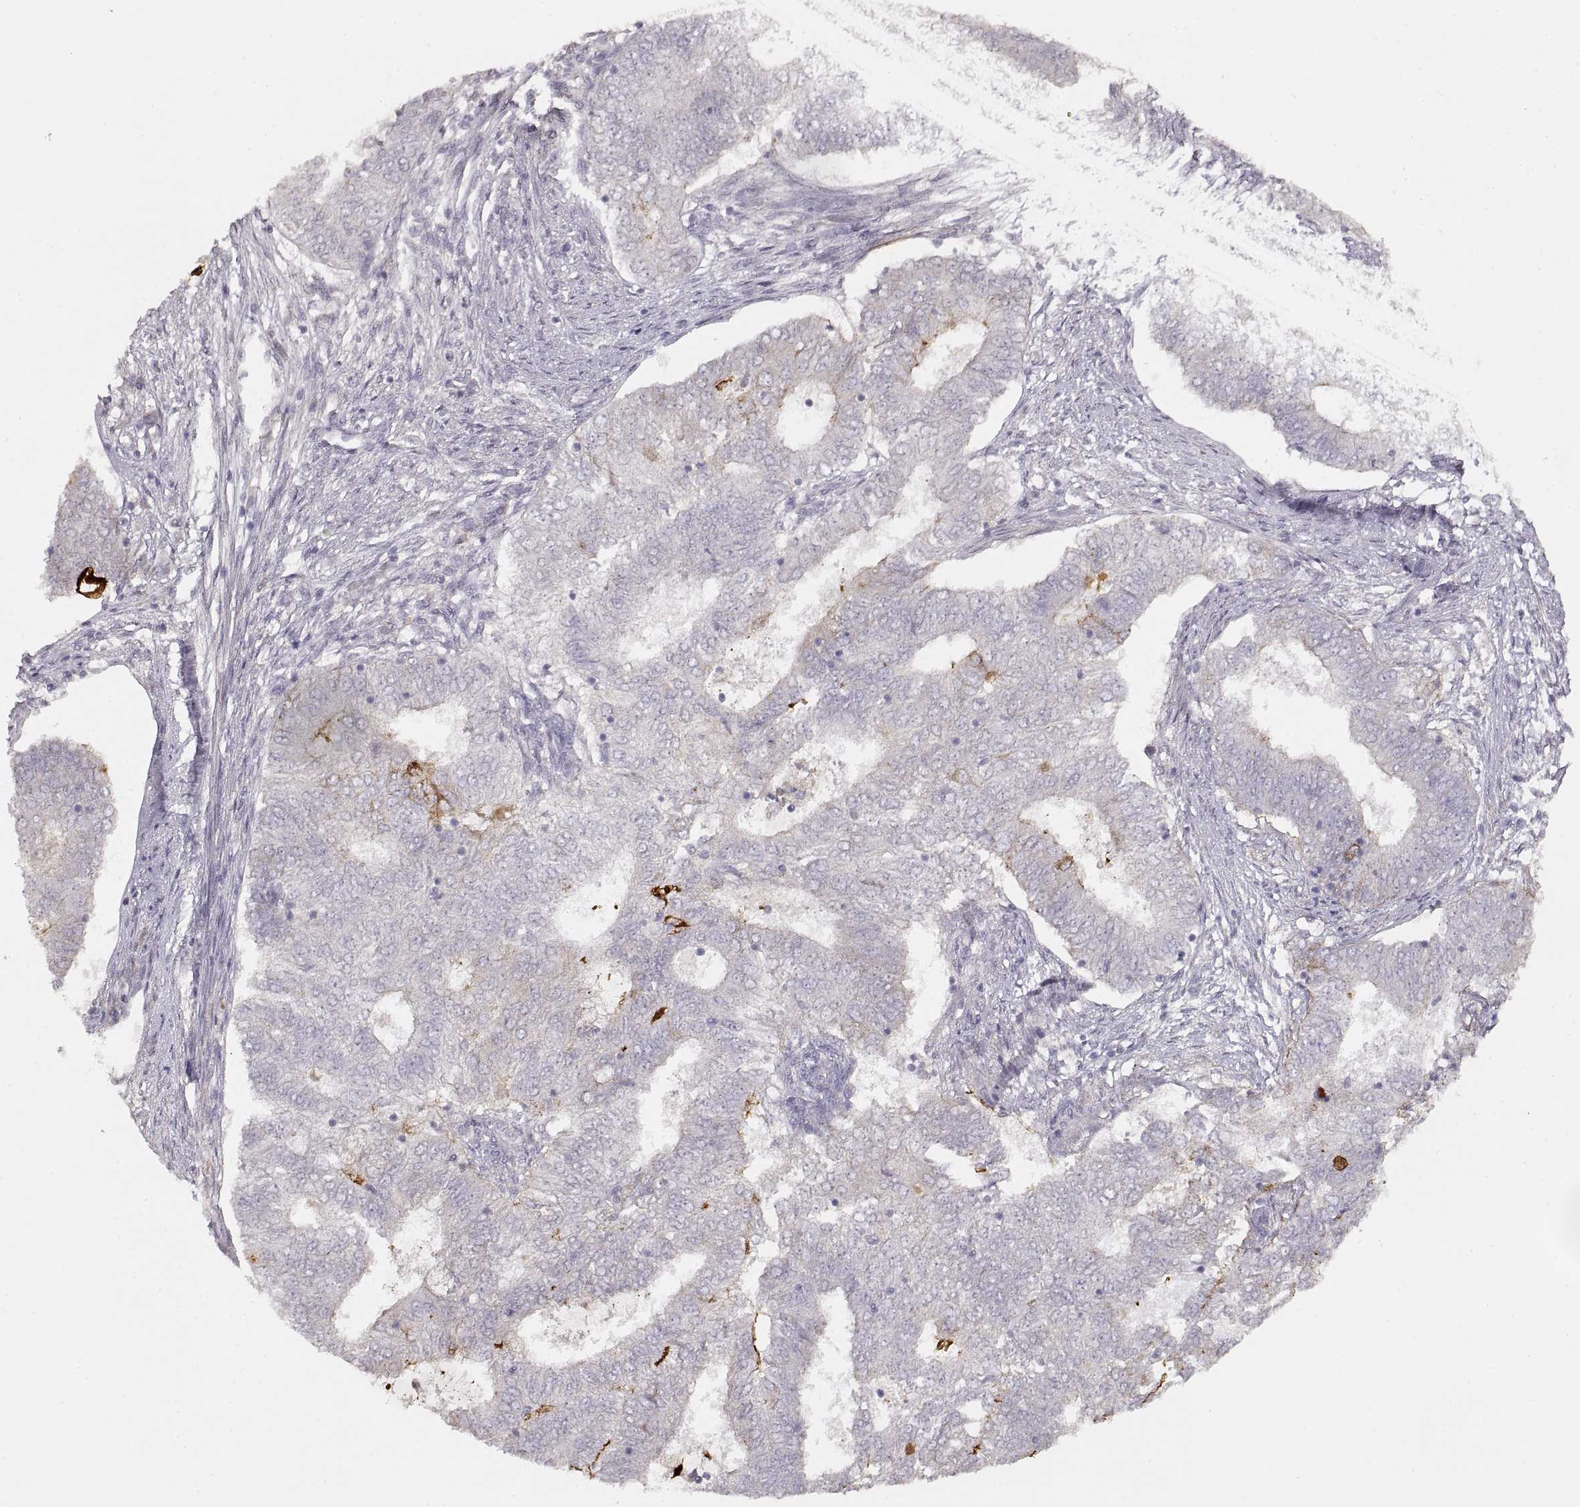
{"staining": {"intensity": "strong", "quantity": "<25%", "location": "cytoplasmic/membranous"}, "tissue": "endometrial cancer", "cell_type": "Tumor cells", "image_type": "cancer", "snomed": [{"axis": "morphology", "description": "Adenocarcinoma, NOS"}, {"axis": "topography", "description": "Endometrium"}], "caption": "This is an image of immunohistochemistry (IHC) staining of endometrial cancer (adenocarcinoma), which shows strong positivity in the cytoplasmic/membranous of tumor cells.", "gene": "LAMC2", "patient": {"sex": "female", "age": 62}}